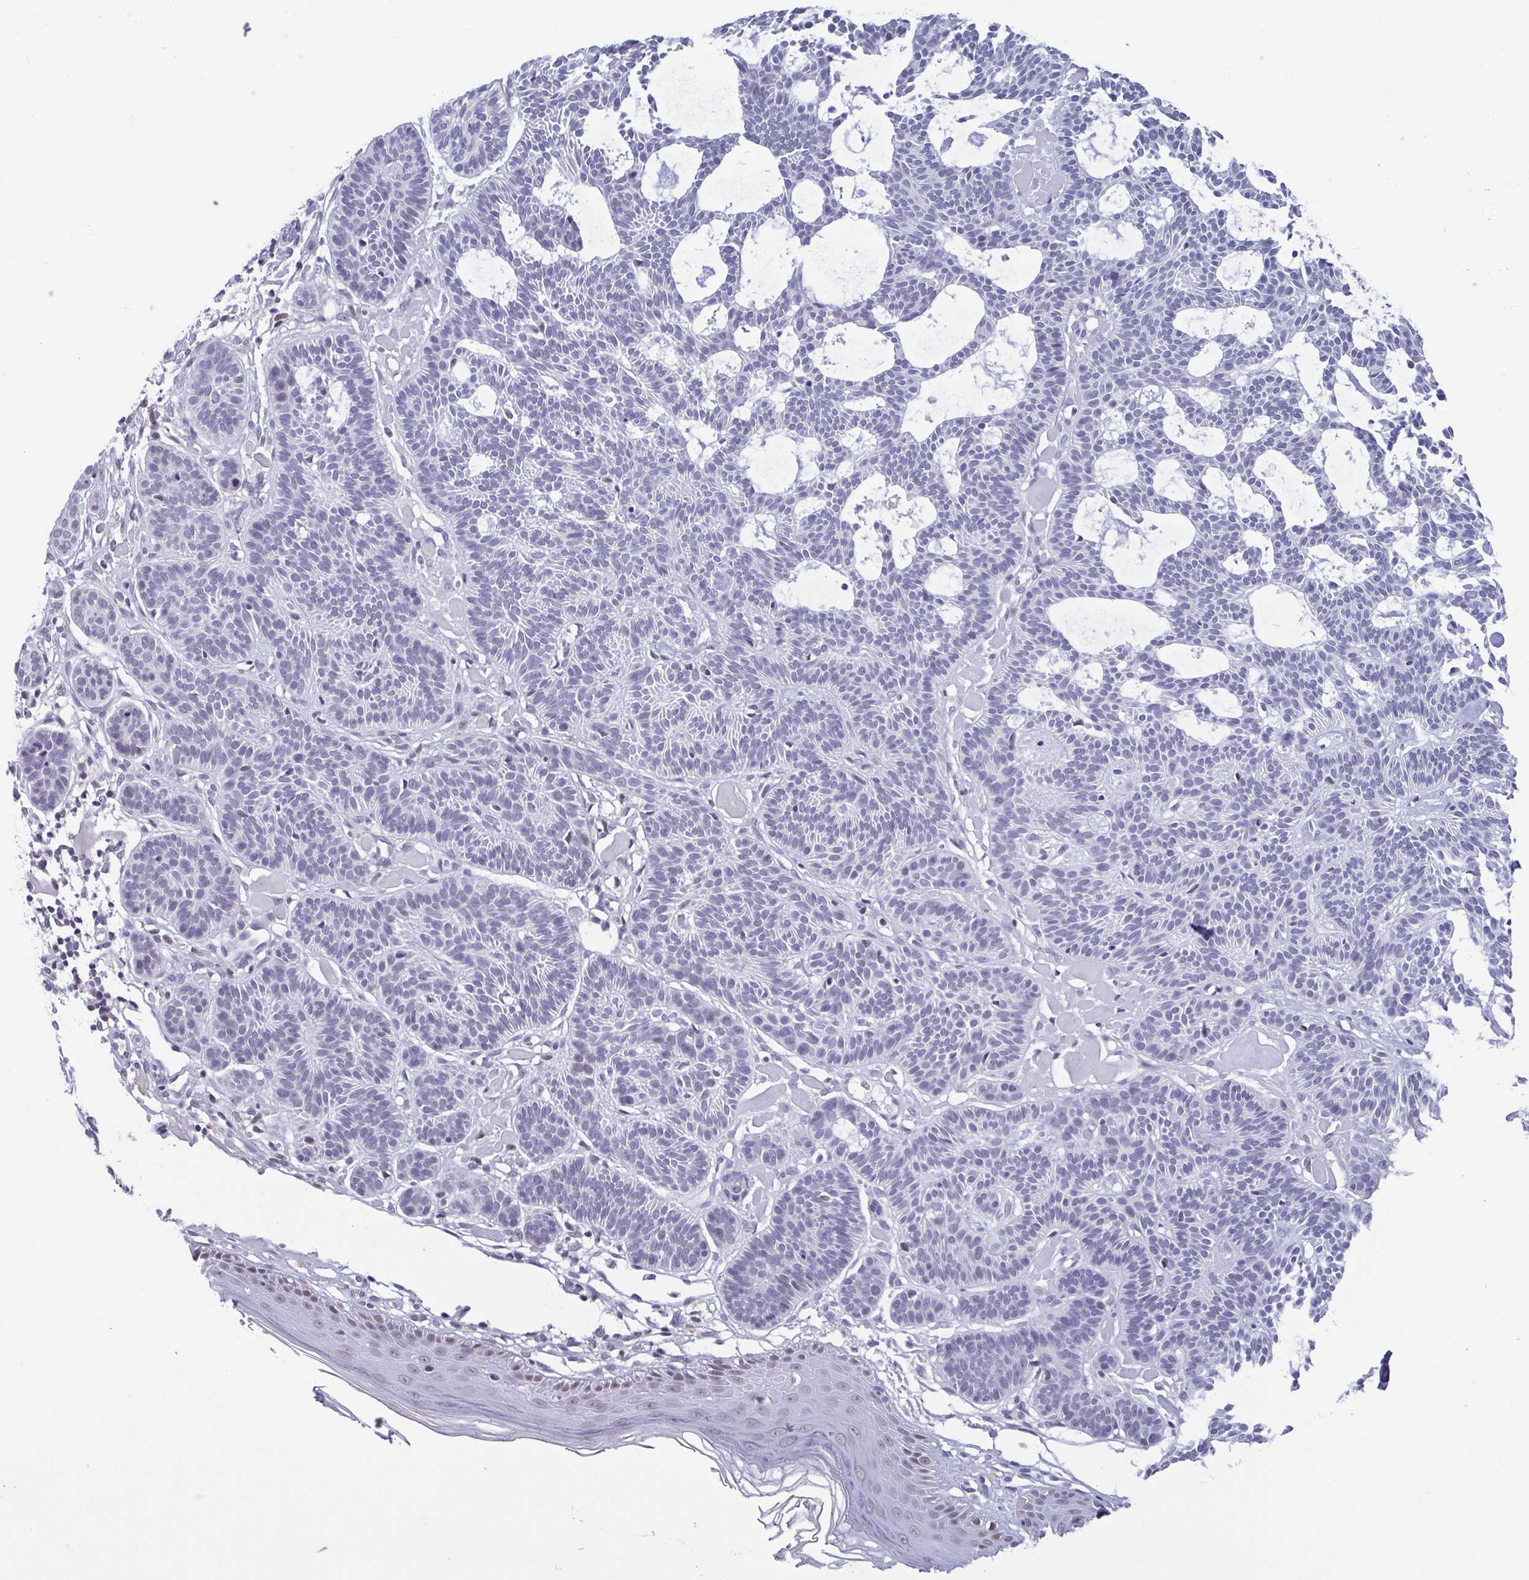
{"staining": {"intensity": "negative", "quantity": "none", "location": "none"}, "tissue": "skin cancer", "cell_type": "Tumor cells", "image_type": "cancer", "snomed": [{"axis": "morphology", "description": "Basal cell carcinoma"}, {"axis": "topography", "description": "Skin"}], "caption": "The immunohistochemistry micrograph has no significant positivity in tumor cells of skin cancer (basal cell carcinoma) tissue.", "gene": "PERM1", "patient": {"sex": "male", "age": 85}}